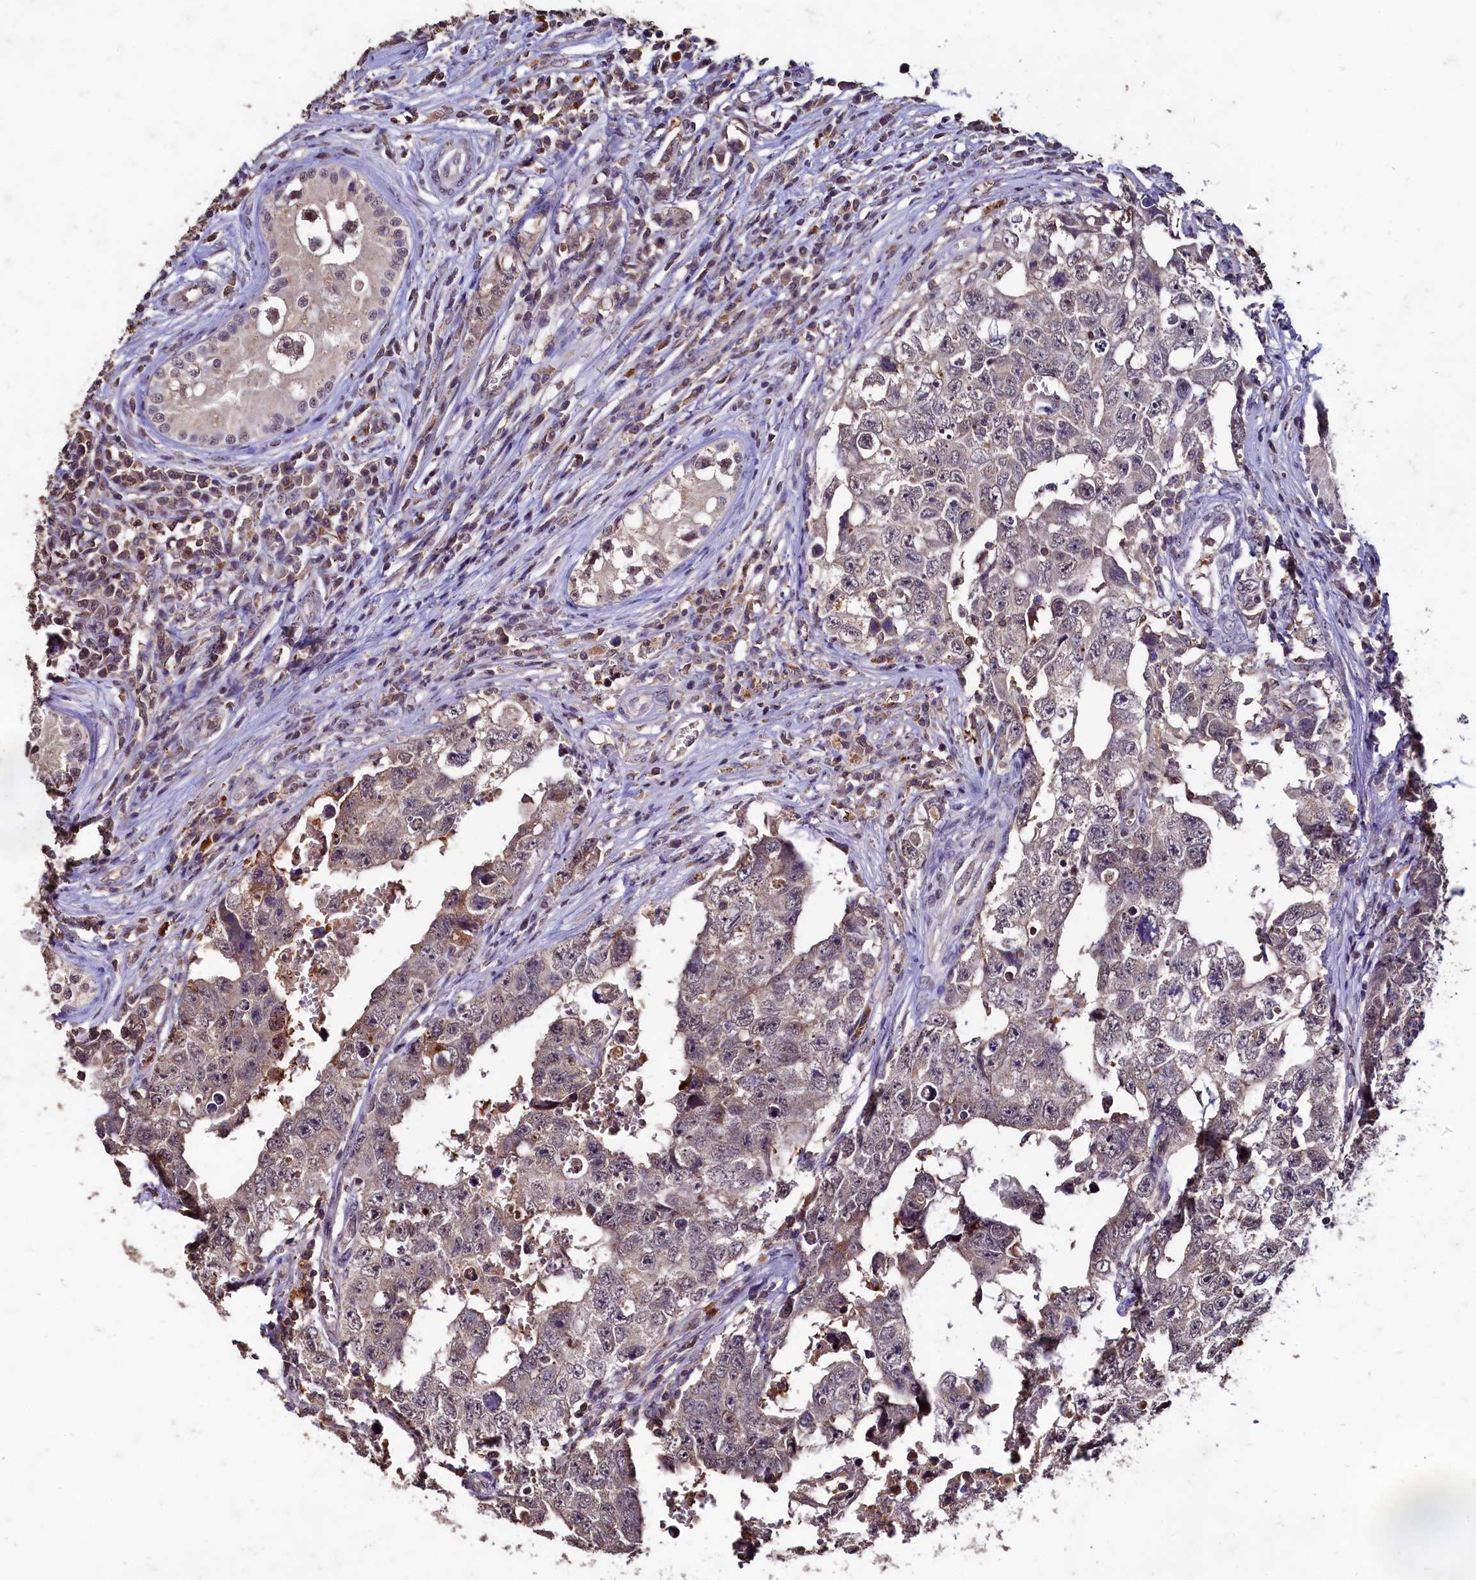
{"staining": {"intensity": "weak", "quantity": "<25%", "location": "cytoplasmic/membranous"}, "tissue": "testis cancer", "cell_type": "Tumor cells", "image_type": "cancer", "snomed": [{"axis": "morphology", "description": "Carcinoma, Embryonal, NOS"}, {"axis": "topography", "description": "Testis"}], "caption": "High power microscopy histopathology image of an IHC histopathology image of testis cancer (embryonal carcinoma), revealing no significant staining in tumor cells.", "gene": "CSTPP1", "patient": {"sex": "male", "age": 17}}